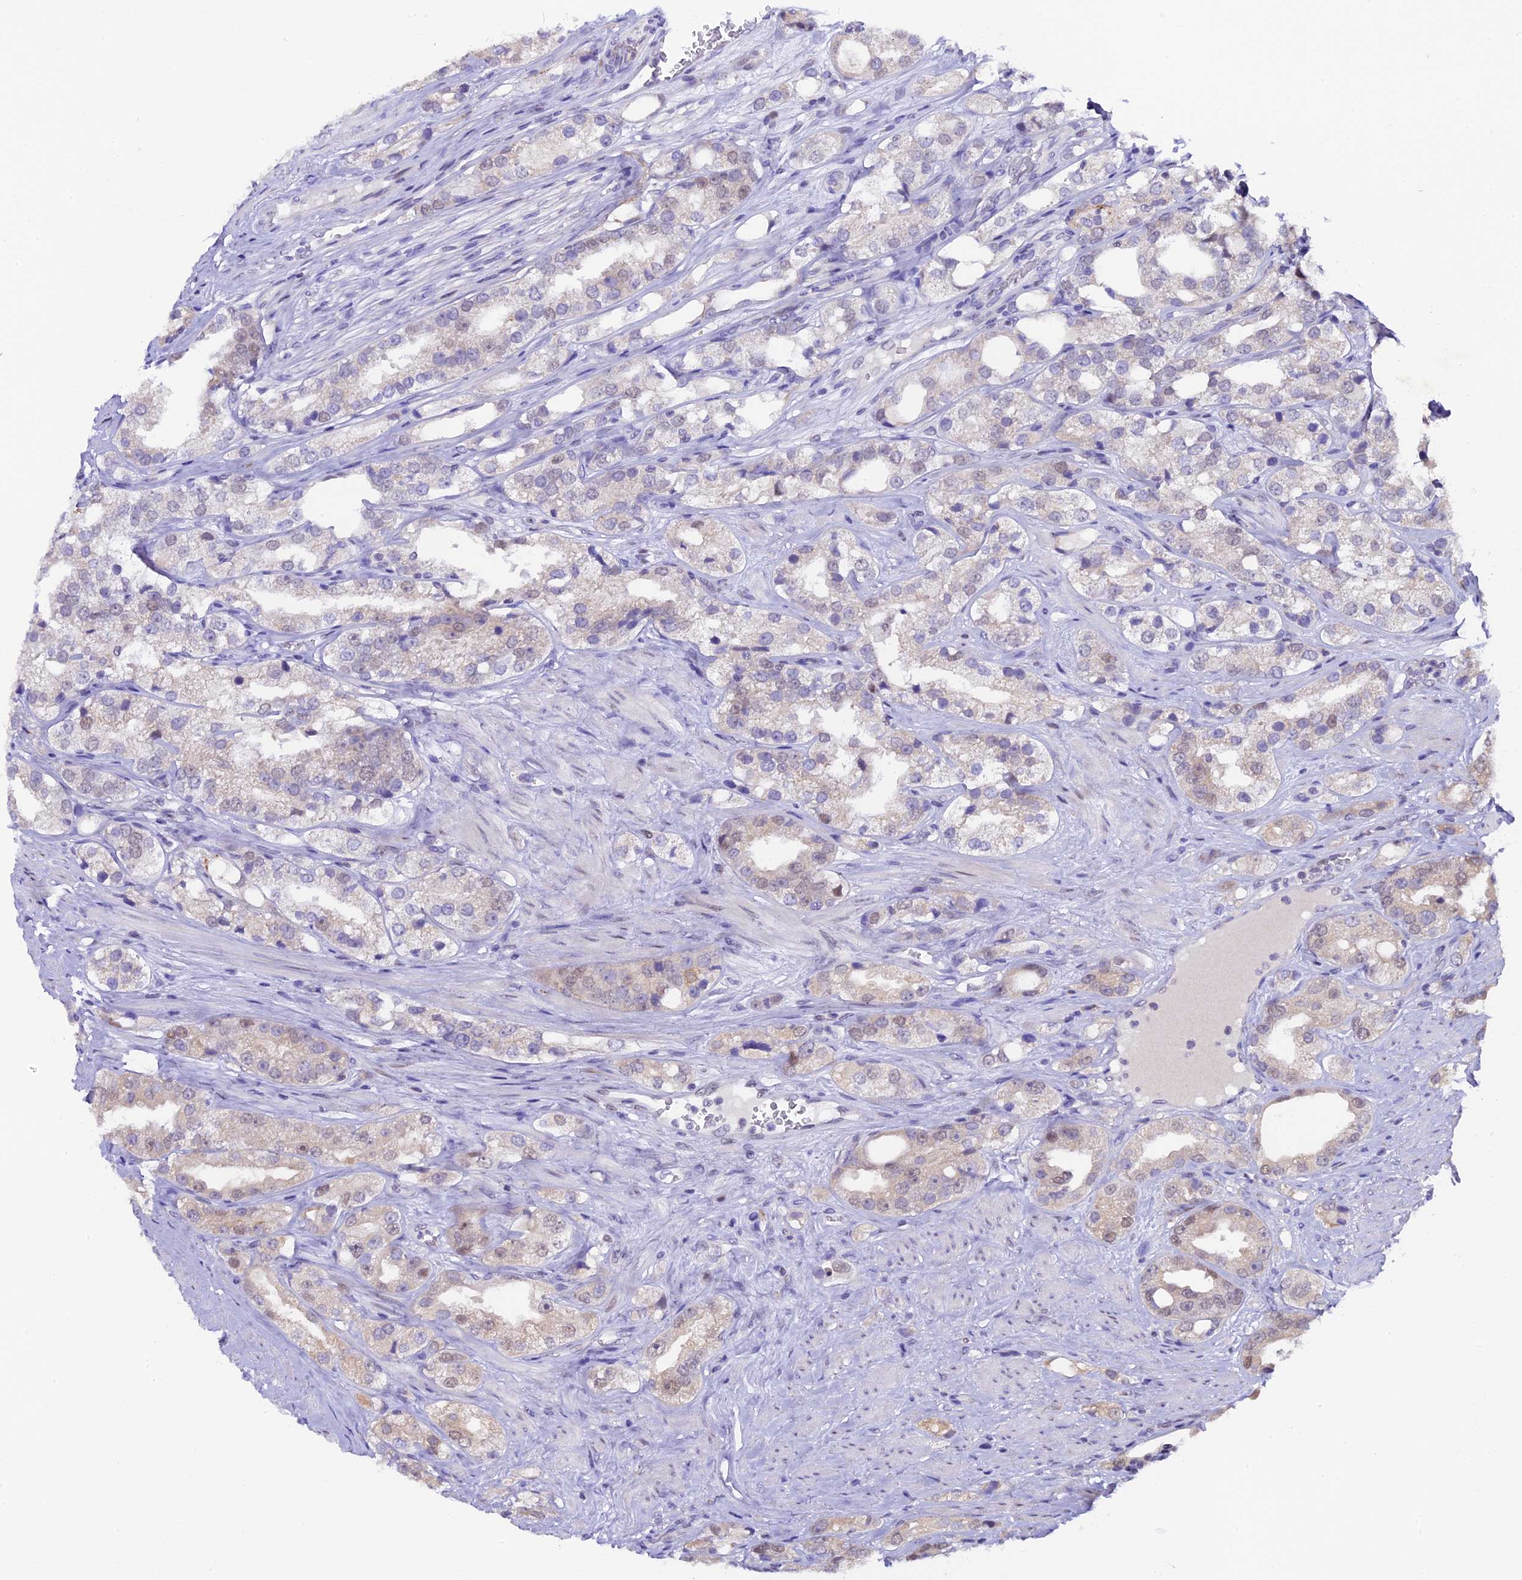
{"staining": {"intensity": "negative", "quantity": "none", "location": "none"}, "tissue": "prostate cancer", "cell_type": "Tumor cells", "image_type": "cancer", "snomed": [{"axis": "morphology", "description": "Adenocarcinoma, NOS"}, {"axis": "topography", "description": "Prostate"}], "caption": "Immunohistochemistry (IHC) micrograph of human adenocarcinoma (prostate) stained for a protein (brown), which exhibits no positivity in tumor cells.", "gene": "OSGEP", "patient": {"sex": "male", "age": 79}}